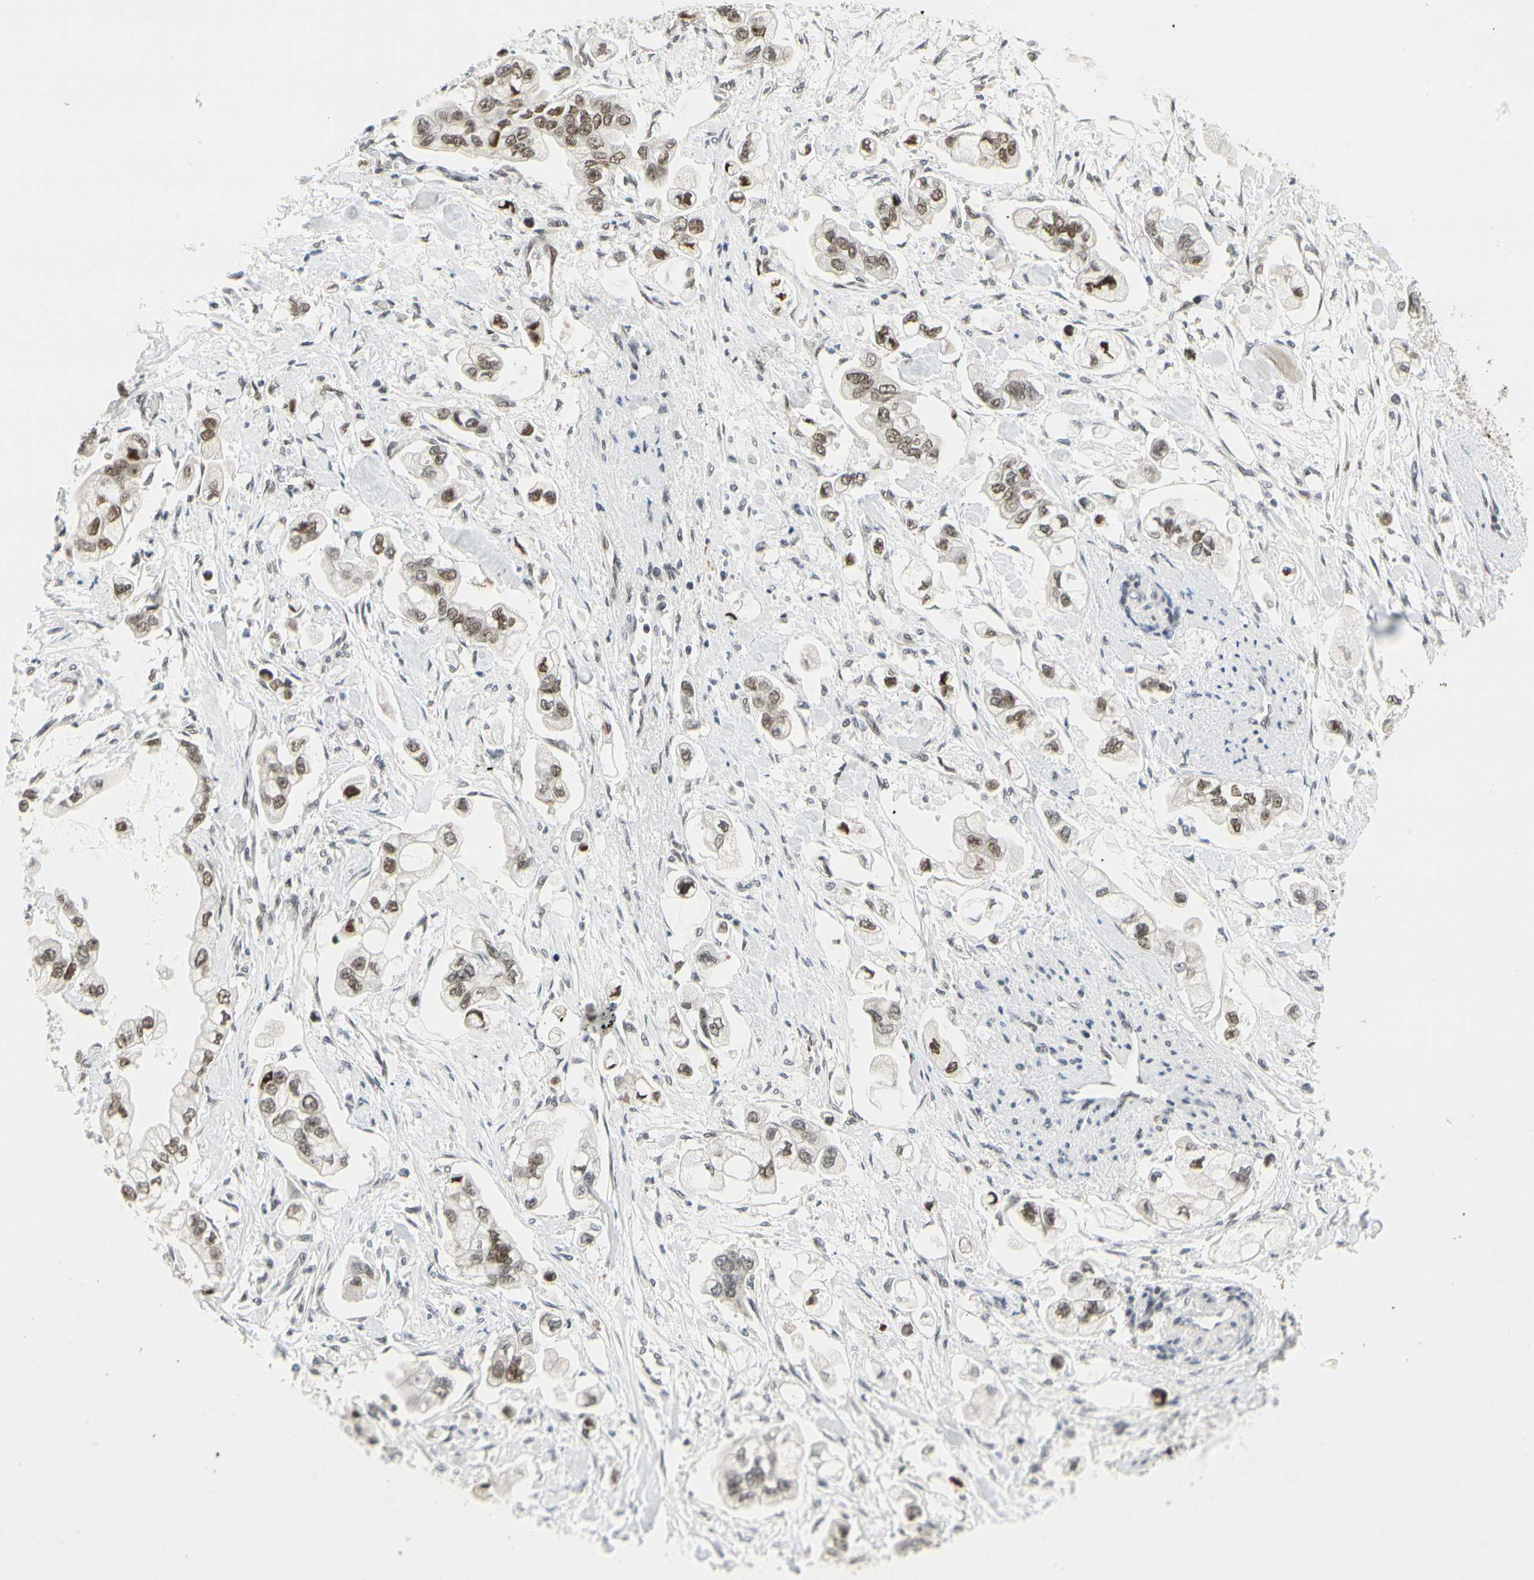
{"staining": {"intensity": "moderate", "quantity": "25%-75%", "location": "nuclear"}, "tissue": "stomach cancer", "cell_type": "Tumor cells", "image_type": "cancer", "snomed": [{"axis": "morphology", "description": "Adenocarcinoma, NOS"}, {"axis": "topography", "description": "Stomach"}], "caption": "Stomach cancer (adenocarcinoma) was stained to show a protein in brown. There is medium levels of moderate nuclear expression in approximately 25%-75% of tumor cells.", "gene": "ZSCAN16", "patient": {"sex": "male", "age": 62}}